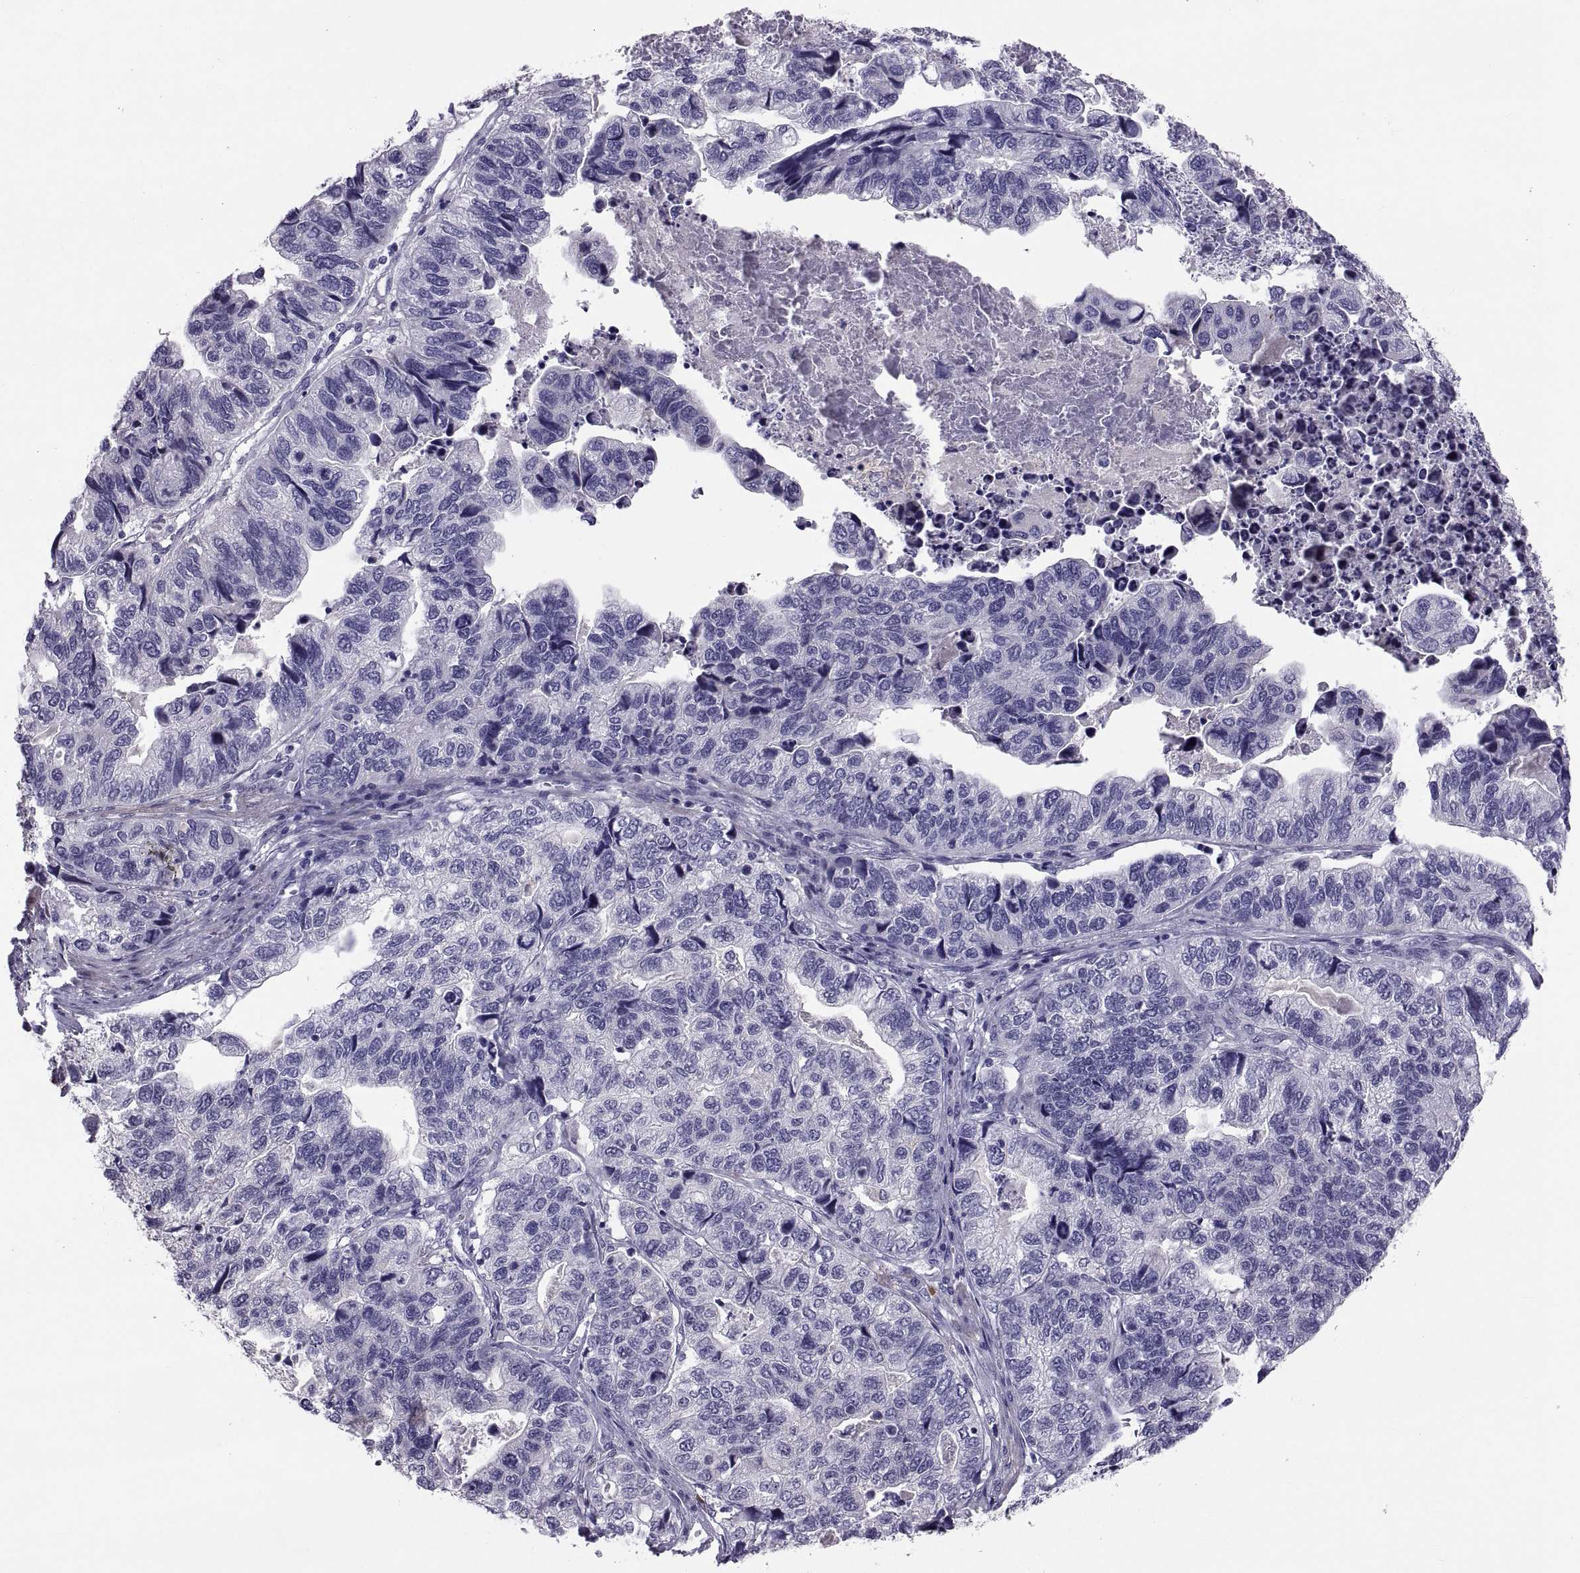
{"staining": {"intensity": "negative", "quantity": "none", "location": "none"}, "tissue": "stomach cancer", "cell_type": "Tumor cells", "image_type": "cancer", "snomed": [{"axis": "morphology", "description": "Adenocarcinoma, NOS"}, {"axis": "topography", "description": "Stomach, upper"}], "caption": "The histopathology image shows no significant expression in tumor cells of stomach adenocarcinoma.", "gene": "IGSF1", "patient": {"sex": "female", "age": 67}}